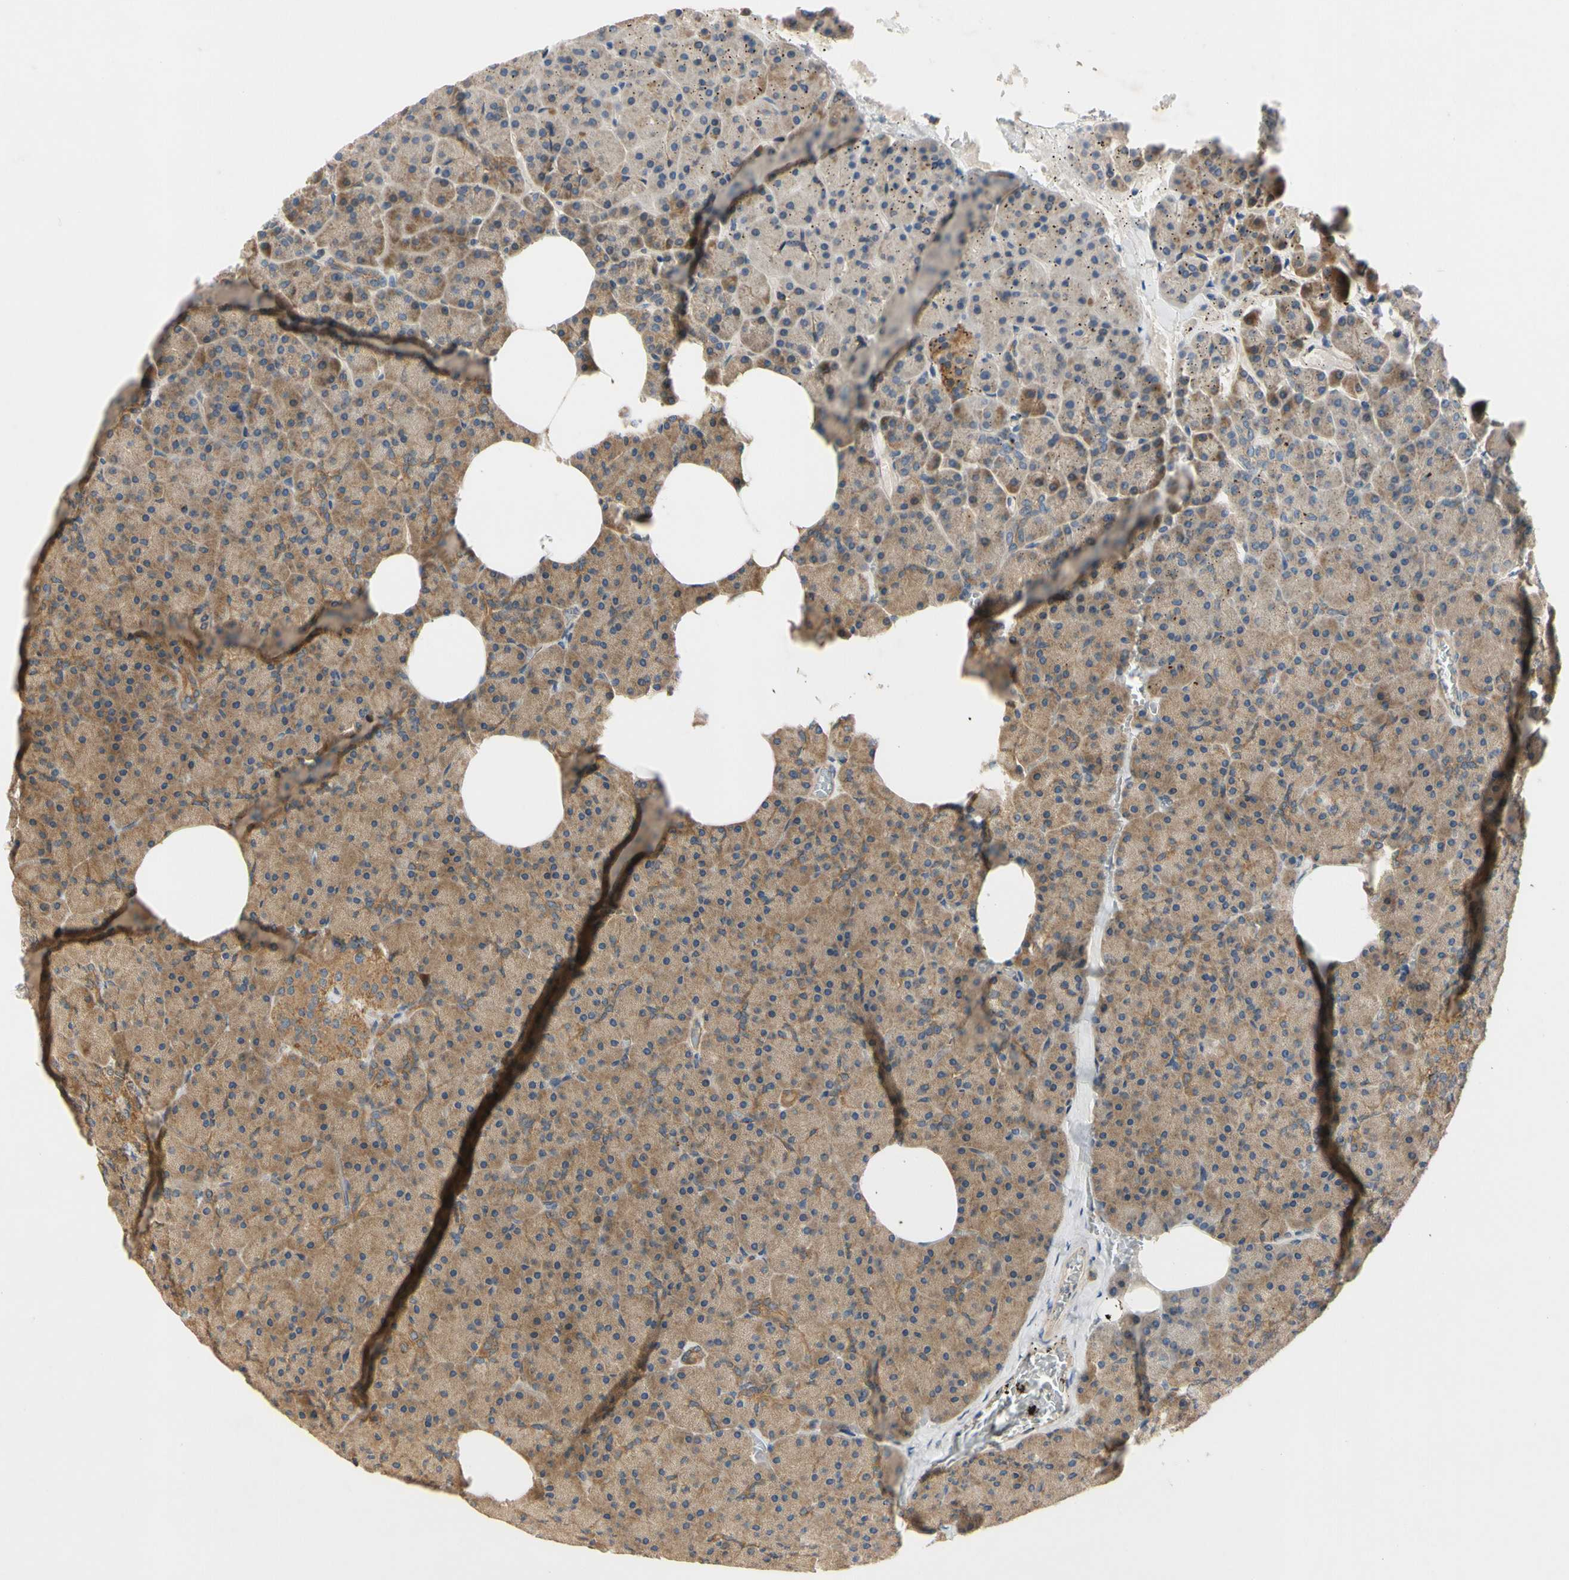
{"staining": {"intensity": "moderate", "quantity": ">75%", "location": "cytoplasmic/membranous"}, "tissue": "pancreas", "cell_type": "Exocrine glandular cells", "image_type": "normal", "snomed": [{"axis": "morphology", "description": "Normal tissue, NOS"}, {"axis": "topography", "description": "Pancreas"}], "caption": "DAB immunohistochemical staining of benign human pancreas exhibits moderate cytoplasmic/membranous protein staining in approximately >75% of exocrine glandular cells.", "gene": "MBTPS2", "patient": {"sex": "female", "age": 35}}